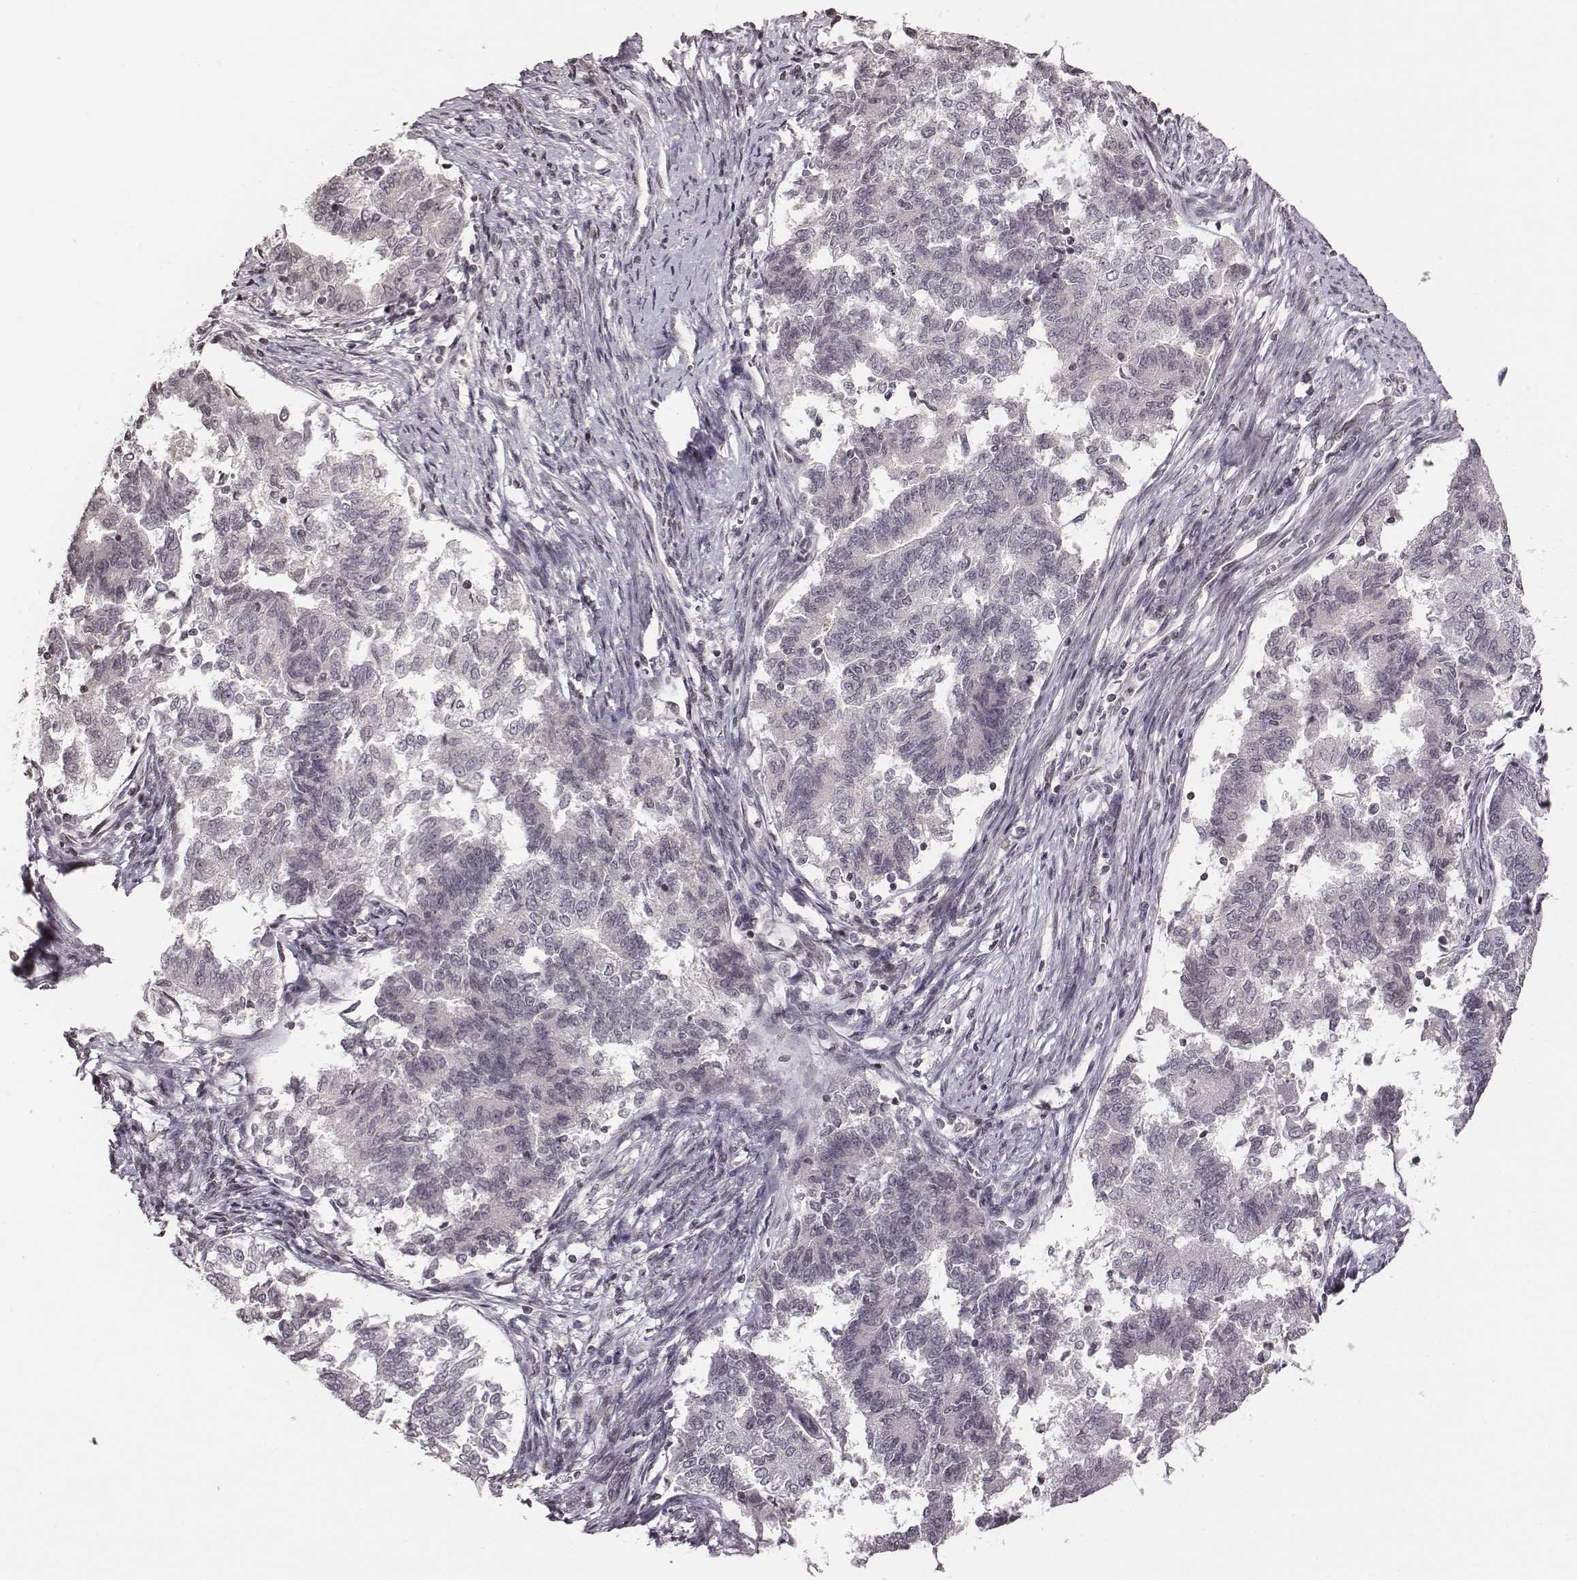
{"staining": {"intensity": "negative", "quantity": "none", "location": "none"}, "tissue": "endometrial cancer", "cell_type": "Tumor cells", "image_type": "cancer", "snomed": [{"axis": "morphology", "description": "Adenocarcinoma, NOS"}, {"axis": "topography", "description": "Endometrium"}], "caption": "A high-resolution photomicrograph shows immunohistochemistry staining of adenocarcinoma (endometrial), which demonstrates no significant staining in tumor cells. Brightfield microscopy of immunohistochemistry (IHC) stained with DAB (3,3'-diaminobenzidine) (brown) and hematoxylin (blue), captured at high magnification.", "gene": "GRM4", "patient": {"sex": "female", "age": 65}}